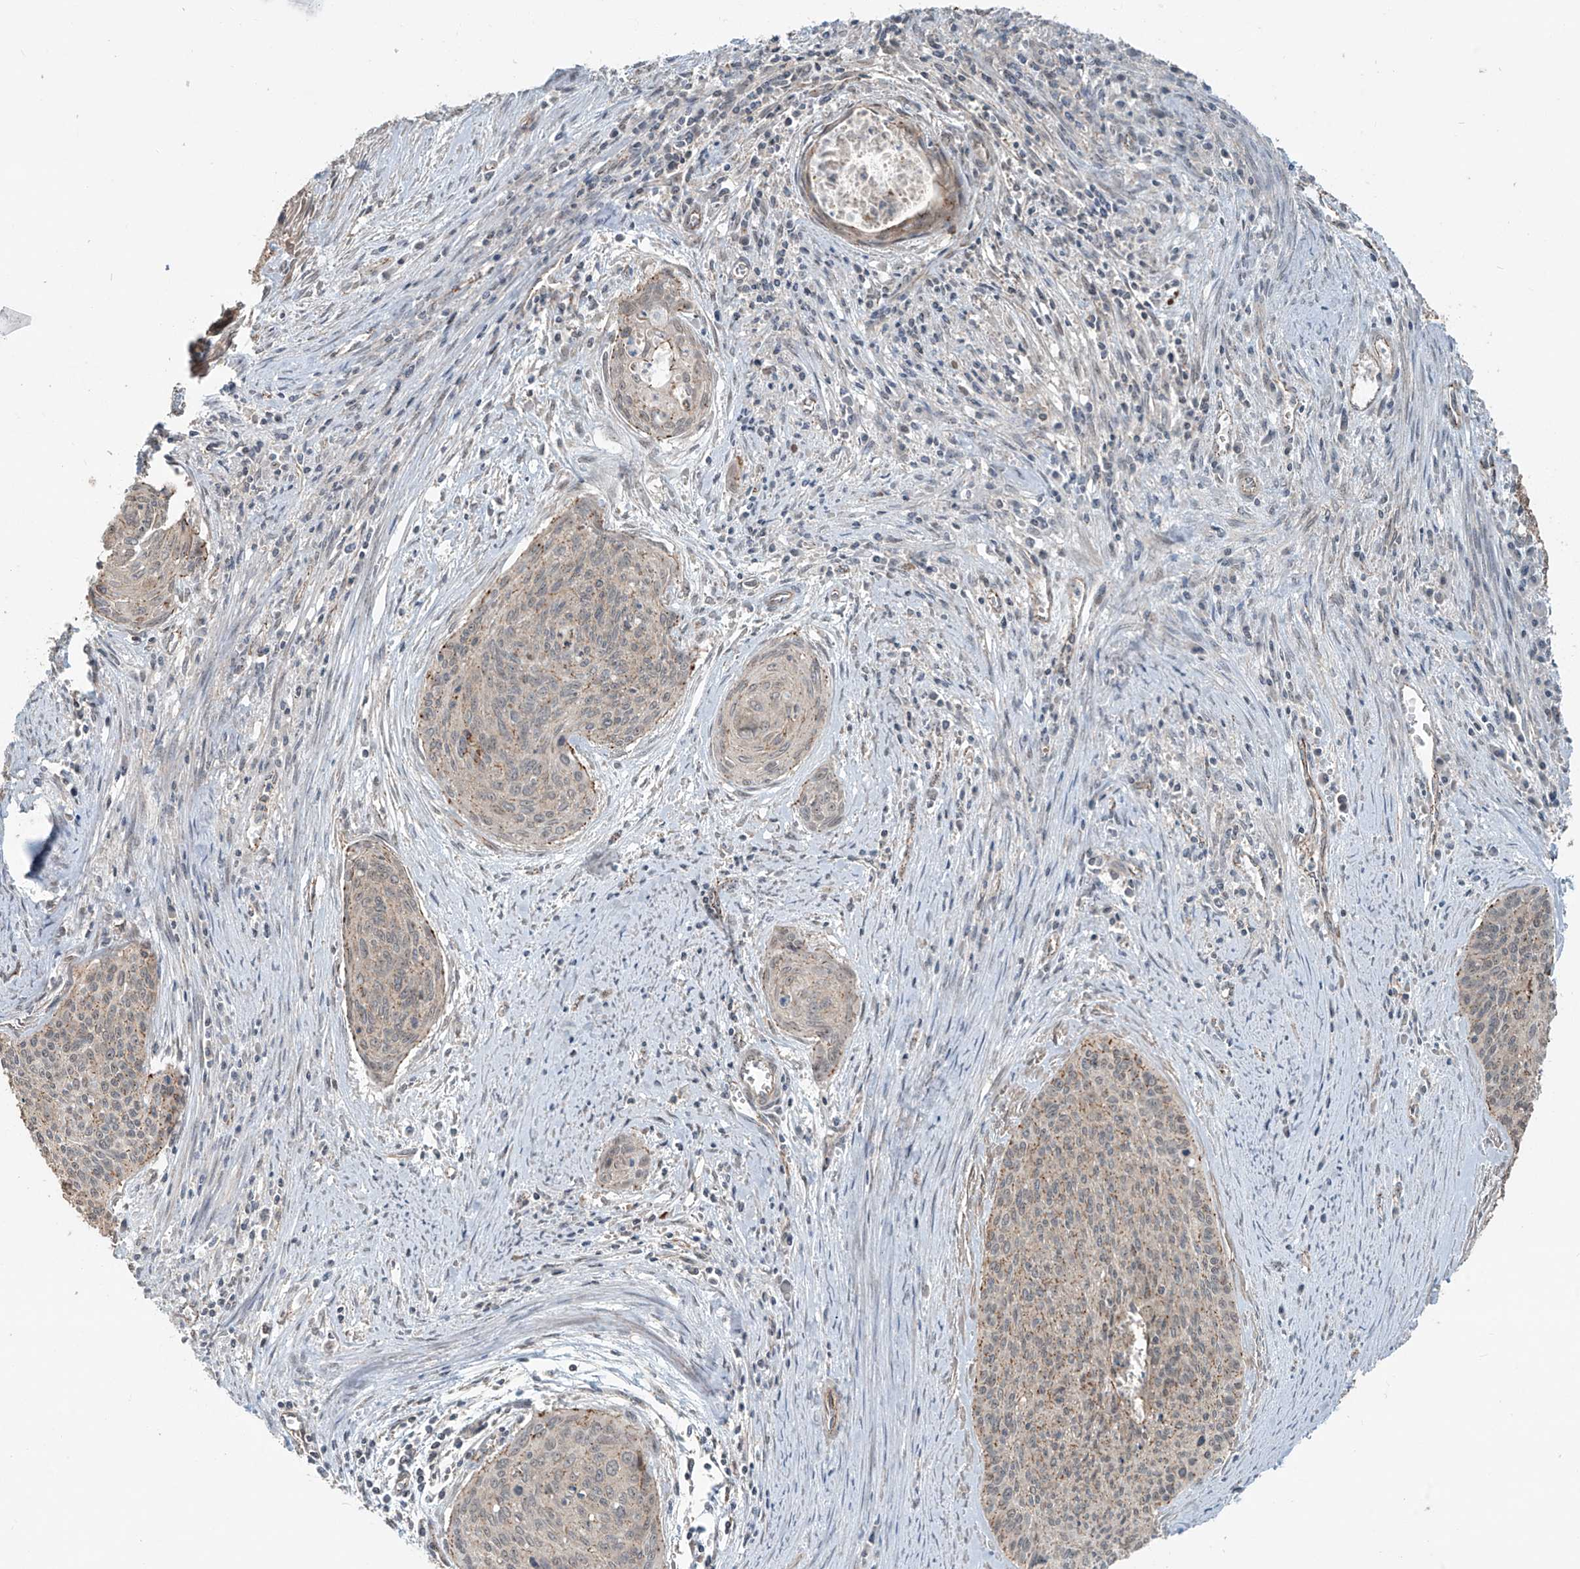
{"staining": {"intensity": "weak", "quantity": "25%-75%", "location": "cytoplasmic/membranous"}, "tissue": "cervical cancer", "cell_type": "Tumor cells", "image_type": "cancer", "snomed": [{"axis": "morphology", "description": "Squamous cell carcinoma, NOS"}, {"axis": "topography", "description": "Cervix"}], "caption": "The histopathology image exhibits staining of cervical squamous cell carcinoma, revealing weak cytoplasmic/membranous protein expression (brown color) within tumor cells.", "gene": "ZNF16", "patient": {"sex": "female", "age": 55}}